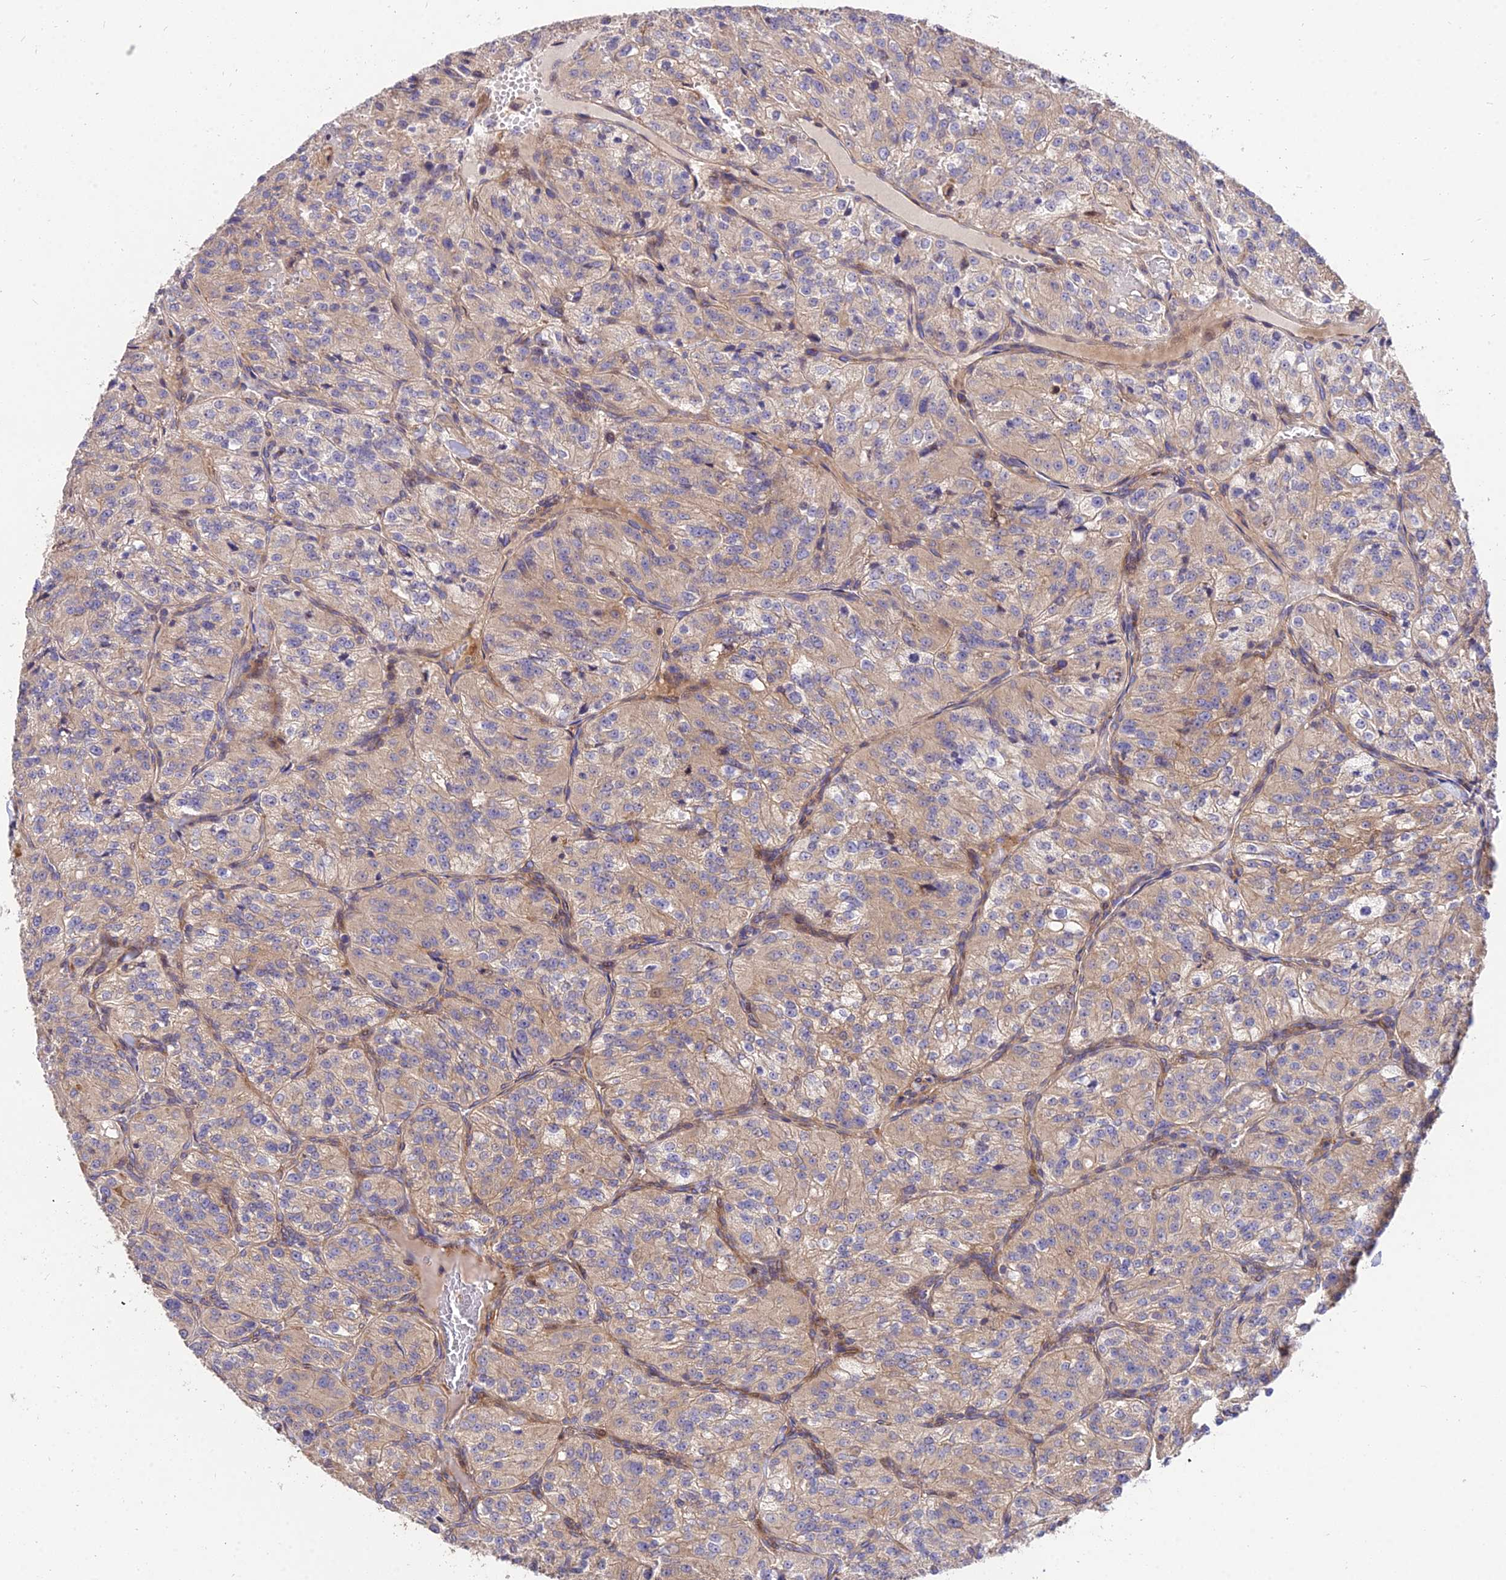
{"staining": {"intensity": "moderate", "quantity": ">75%", "location": "cytoplasmic/membranous"}, "tissue": "renal cancer", "cell_type": "Tumor cells", "image_type": "cancer", "snomed": [{"axis": "morphology", "description": "Adenocarcinoma, NOS"}, {"axis": "topography", "description": "Kidney"}], "caption": "Renal cancer tissue displays moderate cytoplasmic/membranous staining in approximately >75% of tumor cells", "gene": "ROCK1", "patient": {"sex": "female", "age": 63}}